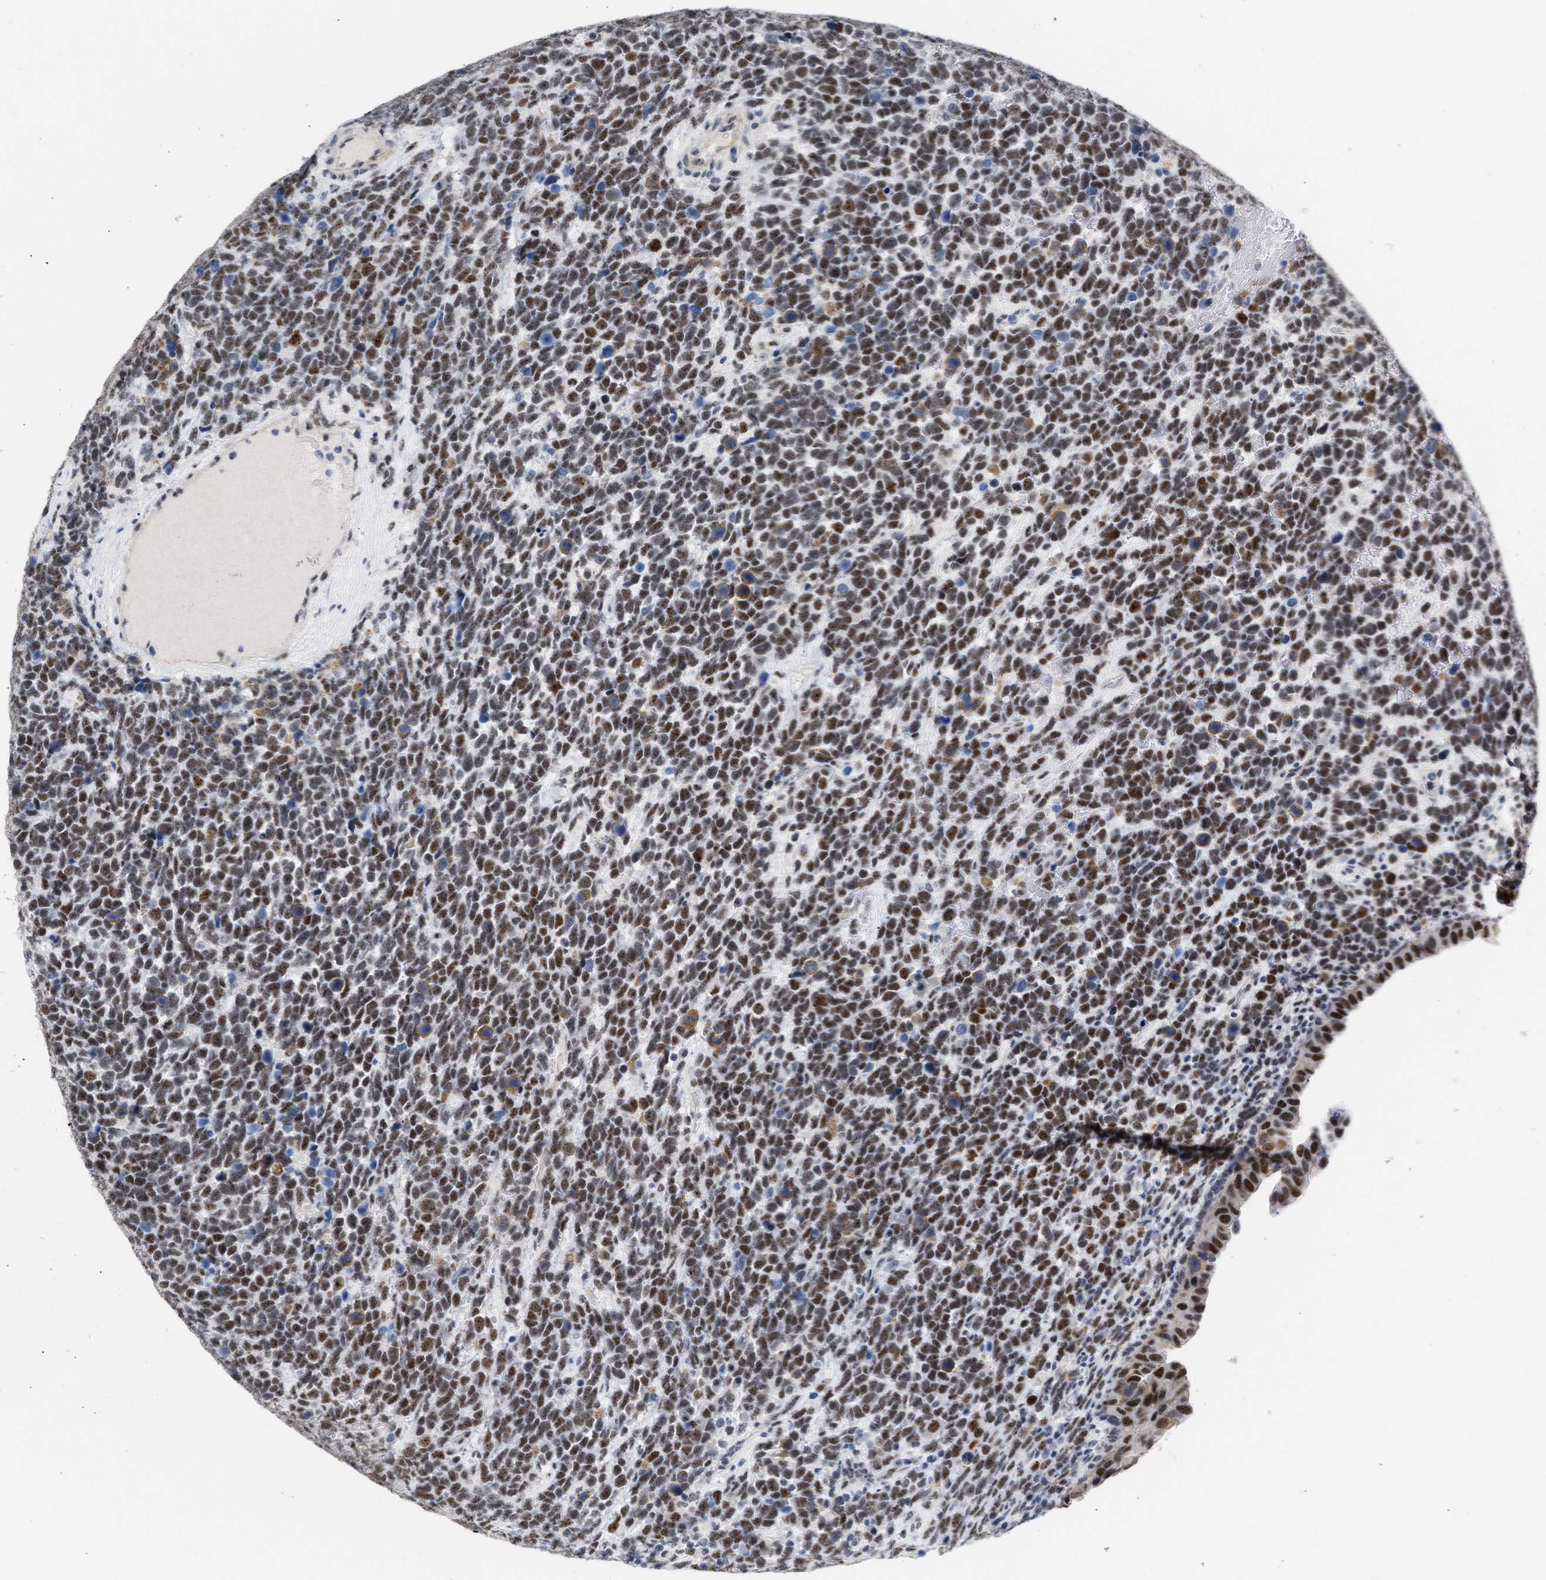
{"staining": {"intensity": "strong", "quantity": ">75%", "location": "nuclear"}, "tissue": "urothelial cancer", "cell_type": "Tumor cells", "image_type": "cancer", "snomed": [{"axis": "morphology", "description": "Urothelial carcinoma, High grade"}, {"axis": "topography", "description": "Urinary bladder"}], "caption": "High-power microscopy captured an IHC histopathology image of urothelial cancer, revealing strong nuclear positivity in approximately >75% of tumor cells.", "gene": "DDX41", "patient": {"sex": "female", "age": 82}}